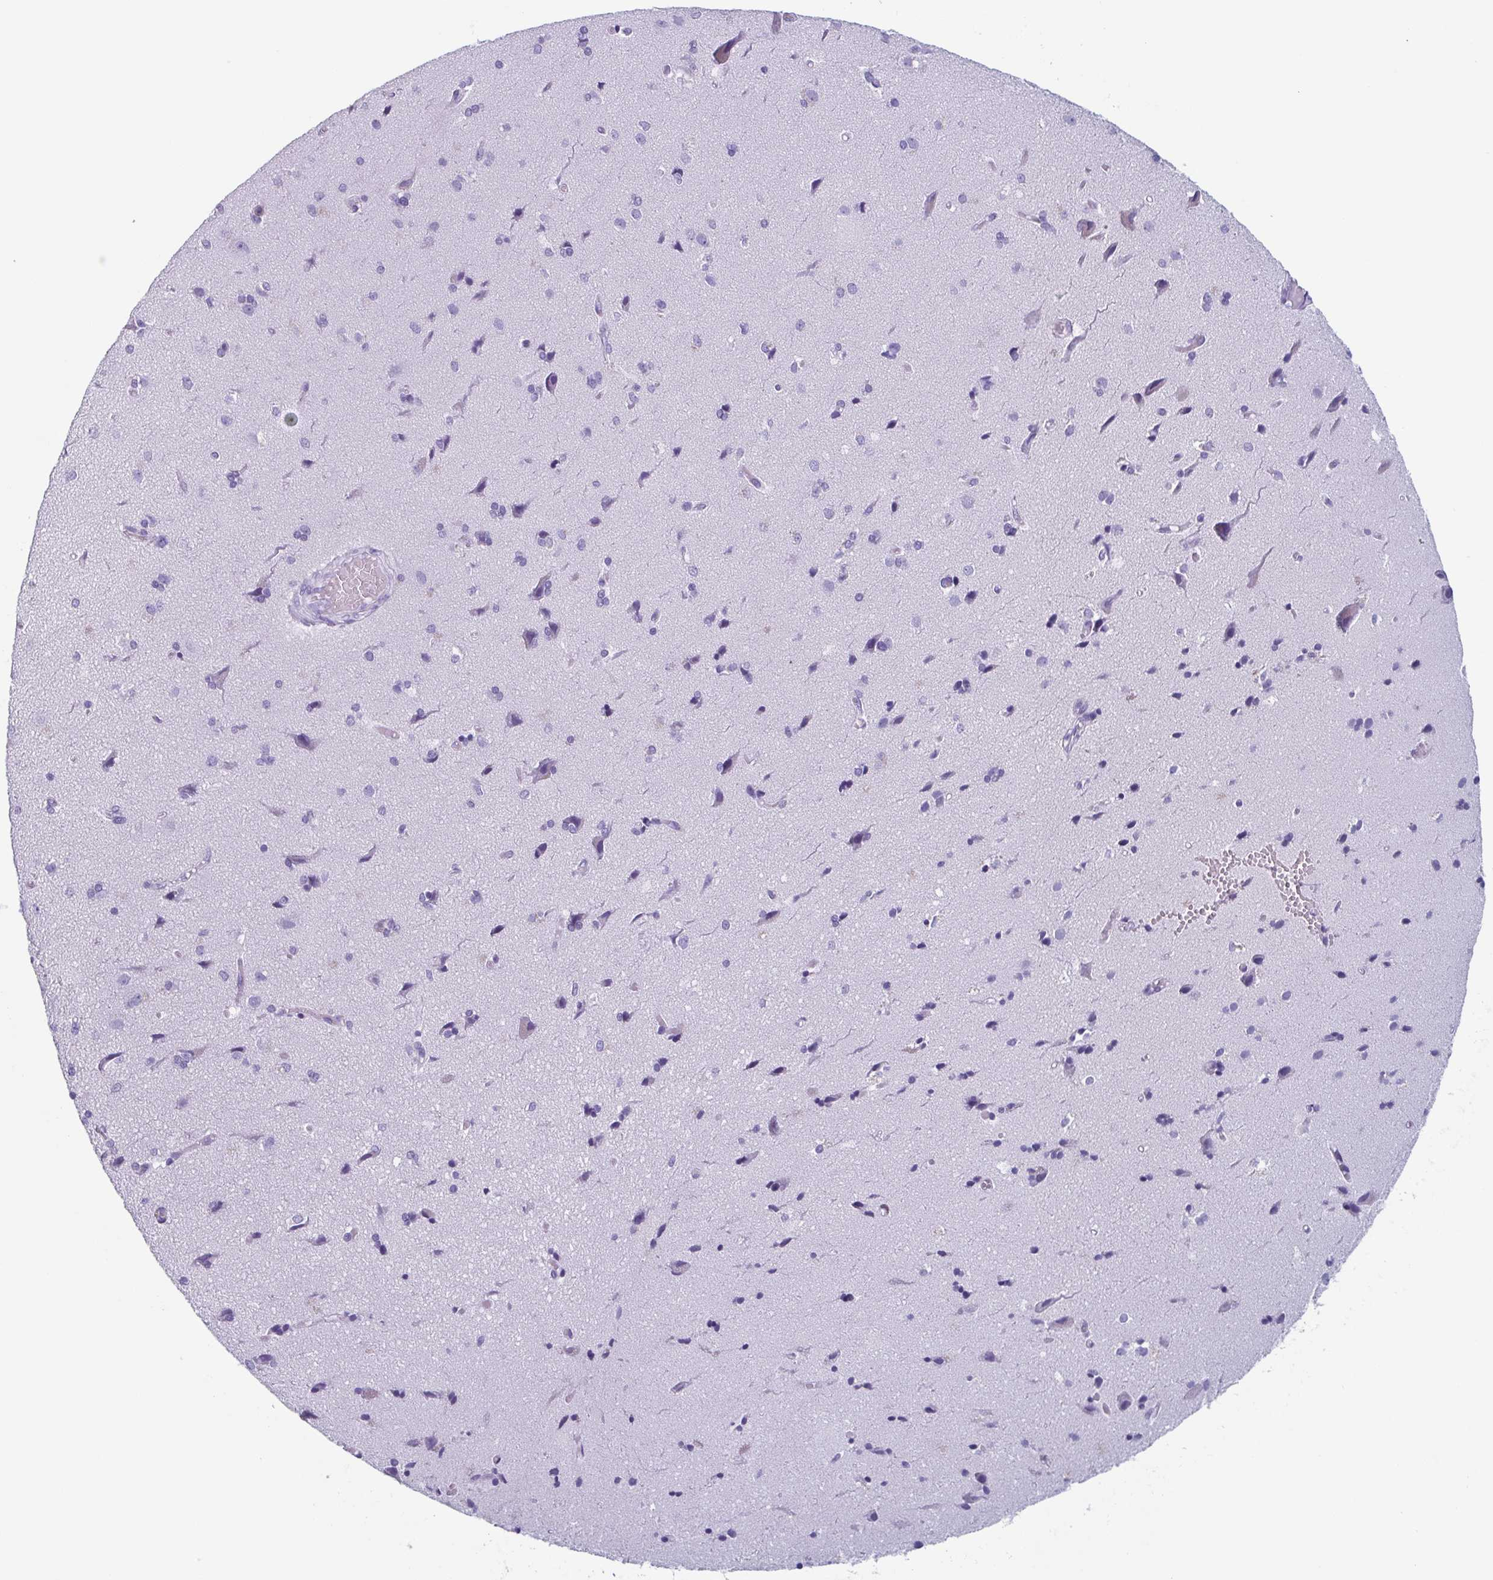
{"staining": {"intensity": "negative", "quantity": "none", "location": "none"}, "tissue": "cerebral cortex", "cell_type": "Endothelial cells", "image_type": "normal", "snomed": [{"axis": "morphology", "description": "Normal tissue, NOS"}, {"axis": "morphology", "description": "Glioma, malignant, High grade"}, {"axis": "topography", "description": "Cerebral cortex"}], "caption": "This image is of unremarkable cerebral cortex stained with IHC to label a protein in brown with the nuclei are counter-stained blue. There is no staining in endothelial cells. (Stains: DAB (3,3'-diaminobenzidine) immunohistochemistry (IHC) with hematoxylin counter stain, Microscopy: brightfield microscopy at high magnification).", "gene": "BPI", "patient": {"sex": "male", "age": 71}}